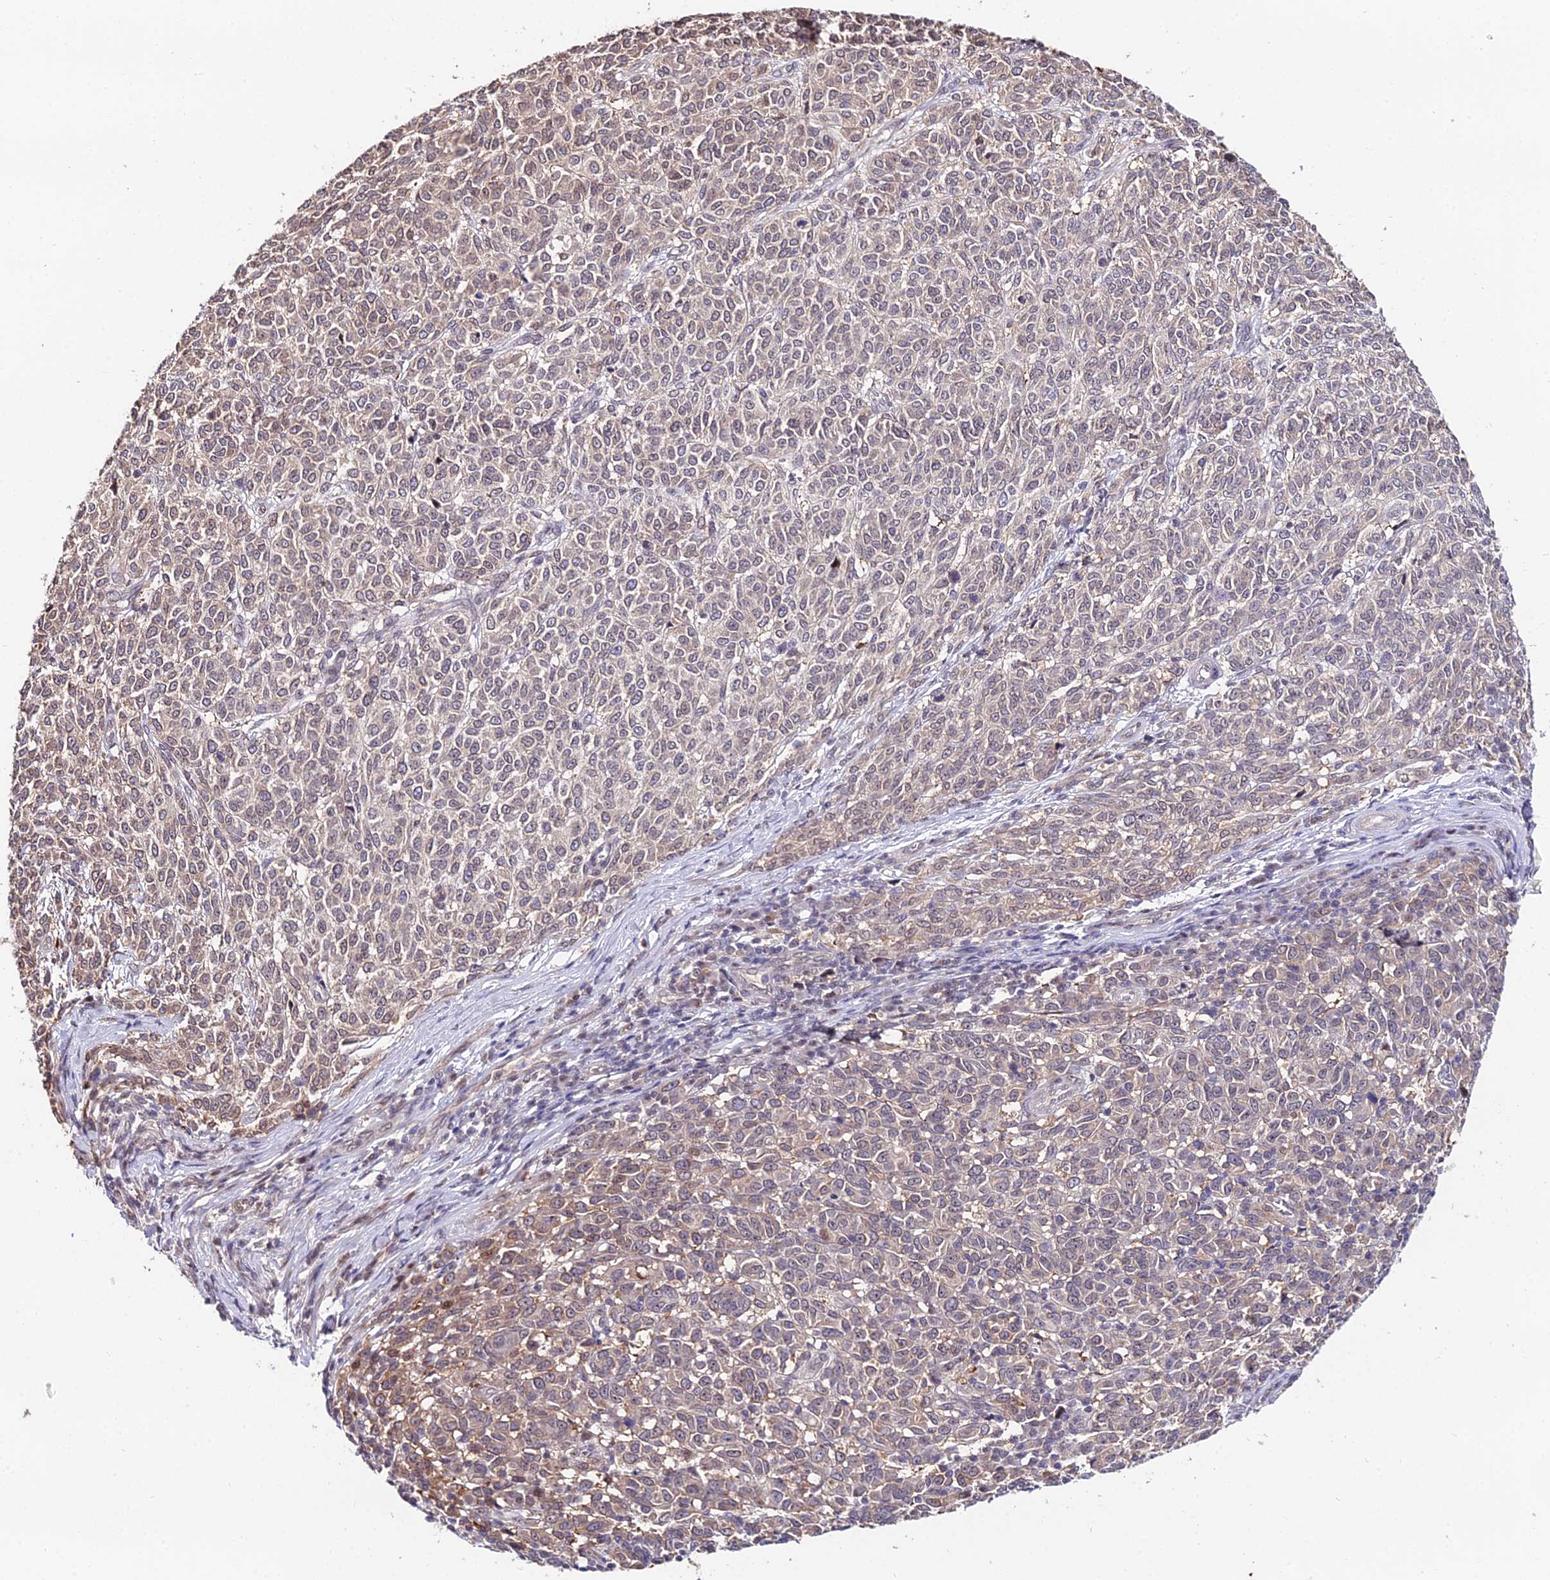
{"staining": {"intensity": "weak", "quantity": "25%-75%", "location": "cytoplasmic/membranous"}, "tissue": "melanoma", "cell_type": "Tumor cells", "image_type": "cancer", "snomed": [{"axis": "morphology", "description": "Malignant melanoma, NOS"}, {"axis": "topography", "description": "Skin"}], "caption": "A low amount of weak cytoplasmic/membranous positivity is seen in about 25%-75% of tumor cells in malignant melanoma tissue.", "gene": "INPP4A", "patient": {"sex": "male", "age": 49}}